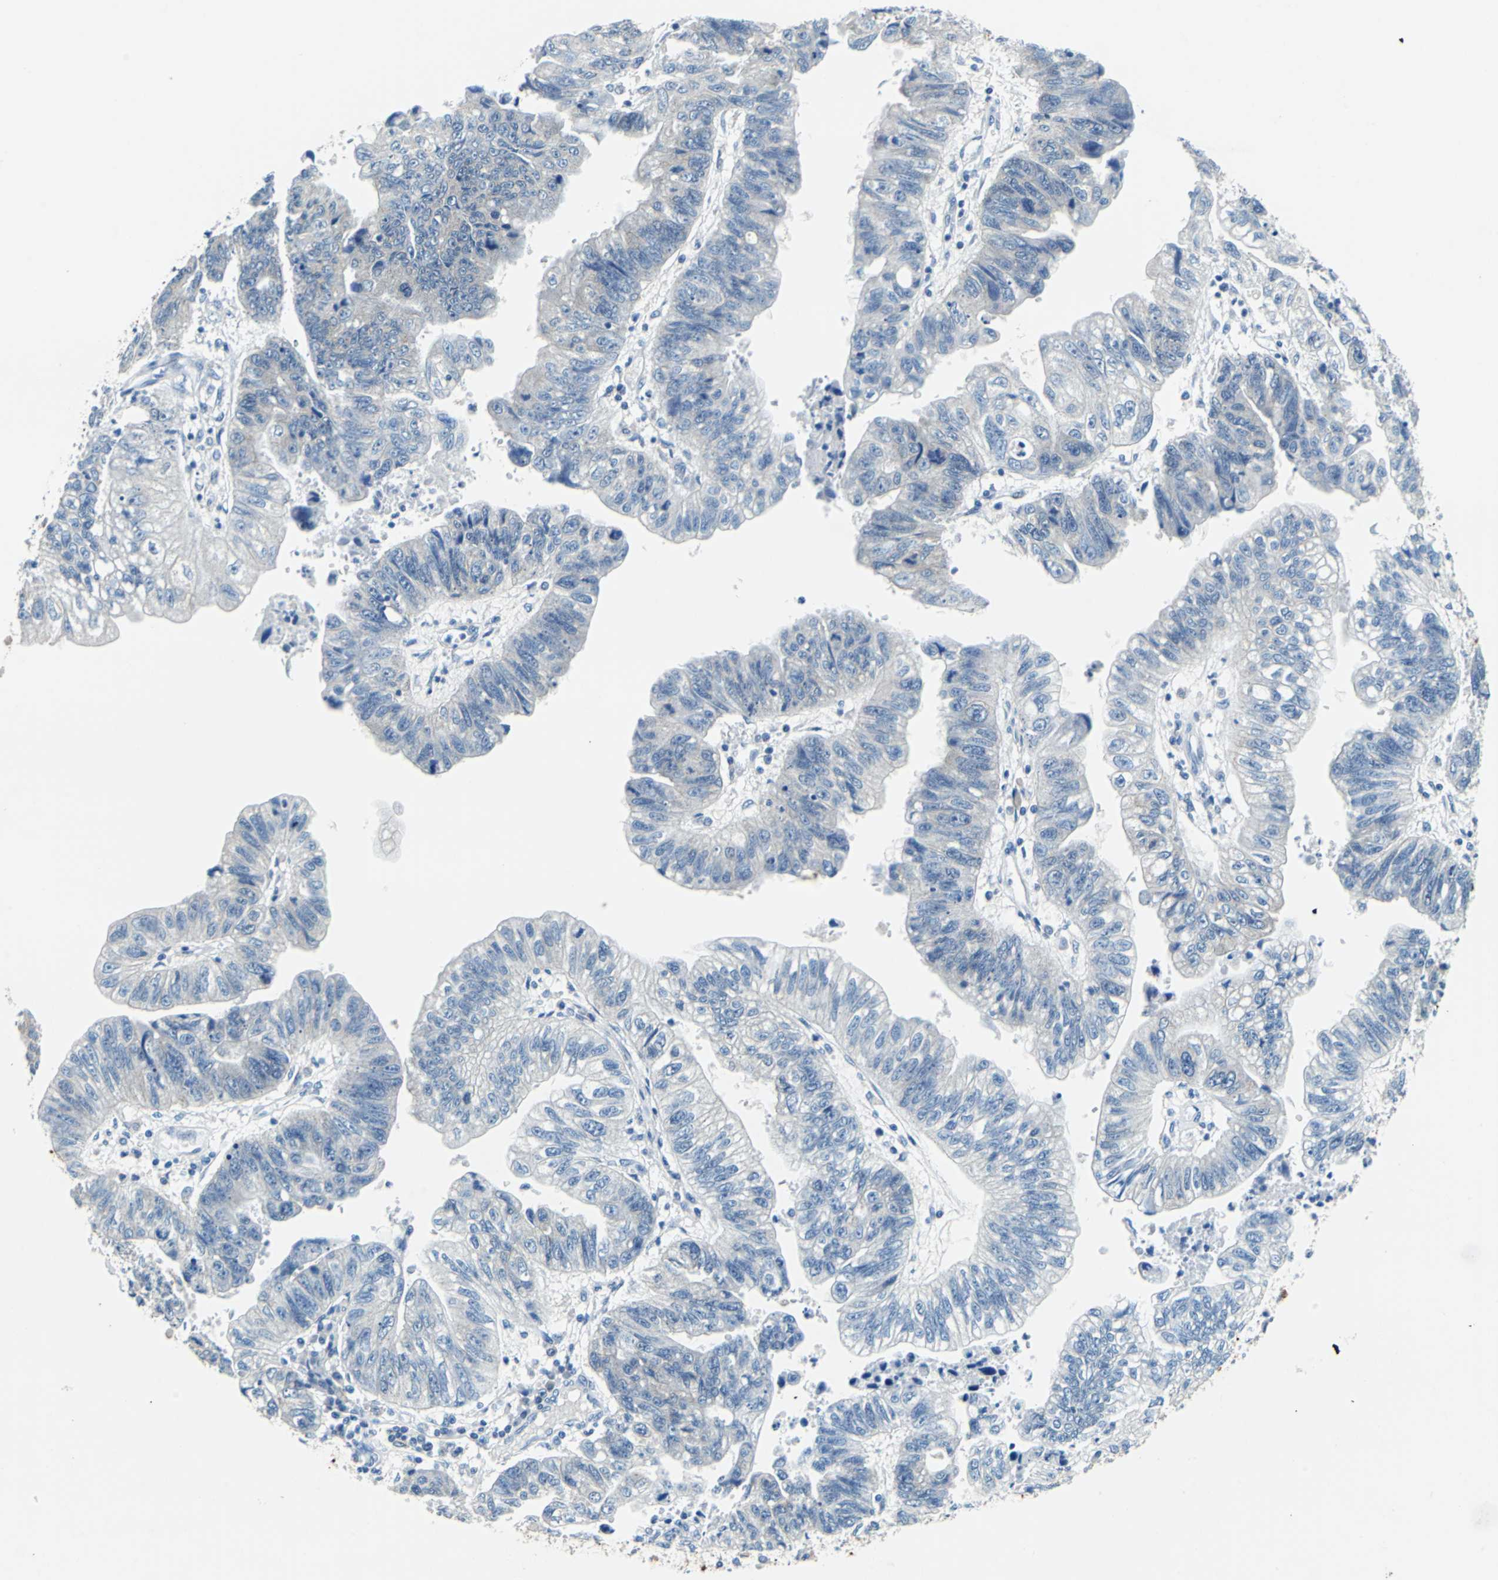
{"staining": {"intensity": "negative", "quantity": "none", "location": "none"}, "tissue": "stomach cancer", "cell_type": "Tumor cells", "image_type": "cancer", "snomed": [{"axis": "morphology", "description": "Adenocarcinoma, NOS"}, {"axis": "topography", "description": "Stomach"}], "caption": "A photomicrograph of stomach adenocarcinoma stained for a protein displays no brown staining in tumor cells.", "gene": "TEX264", "patient": {"sex": "male", "age": 59}}